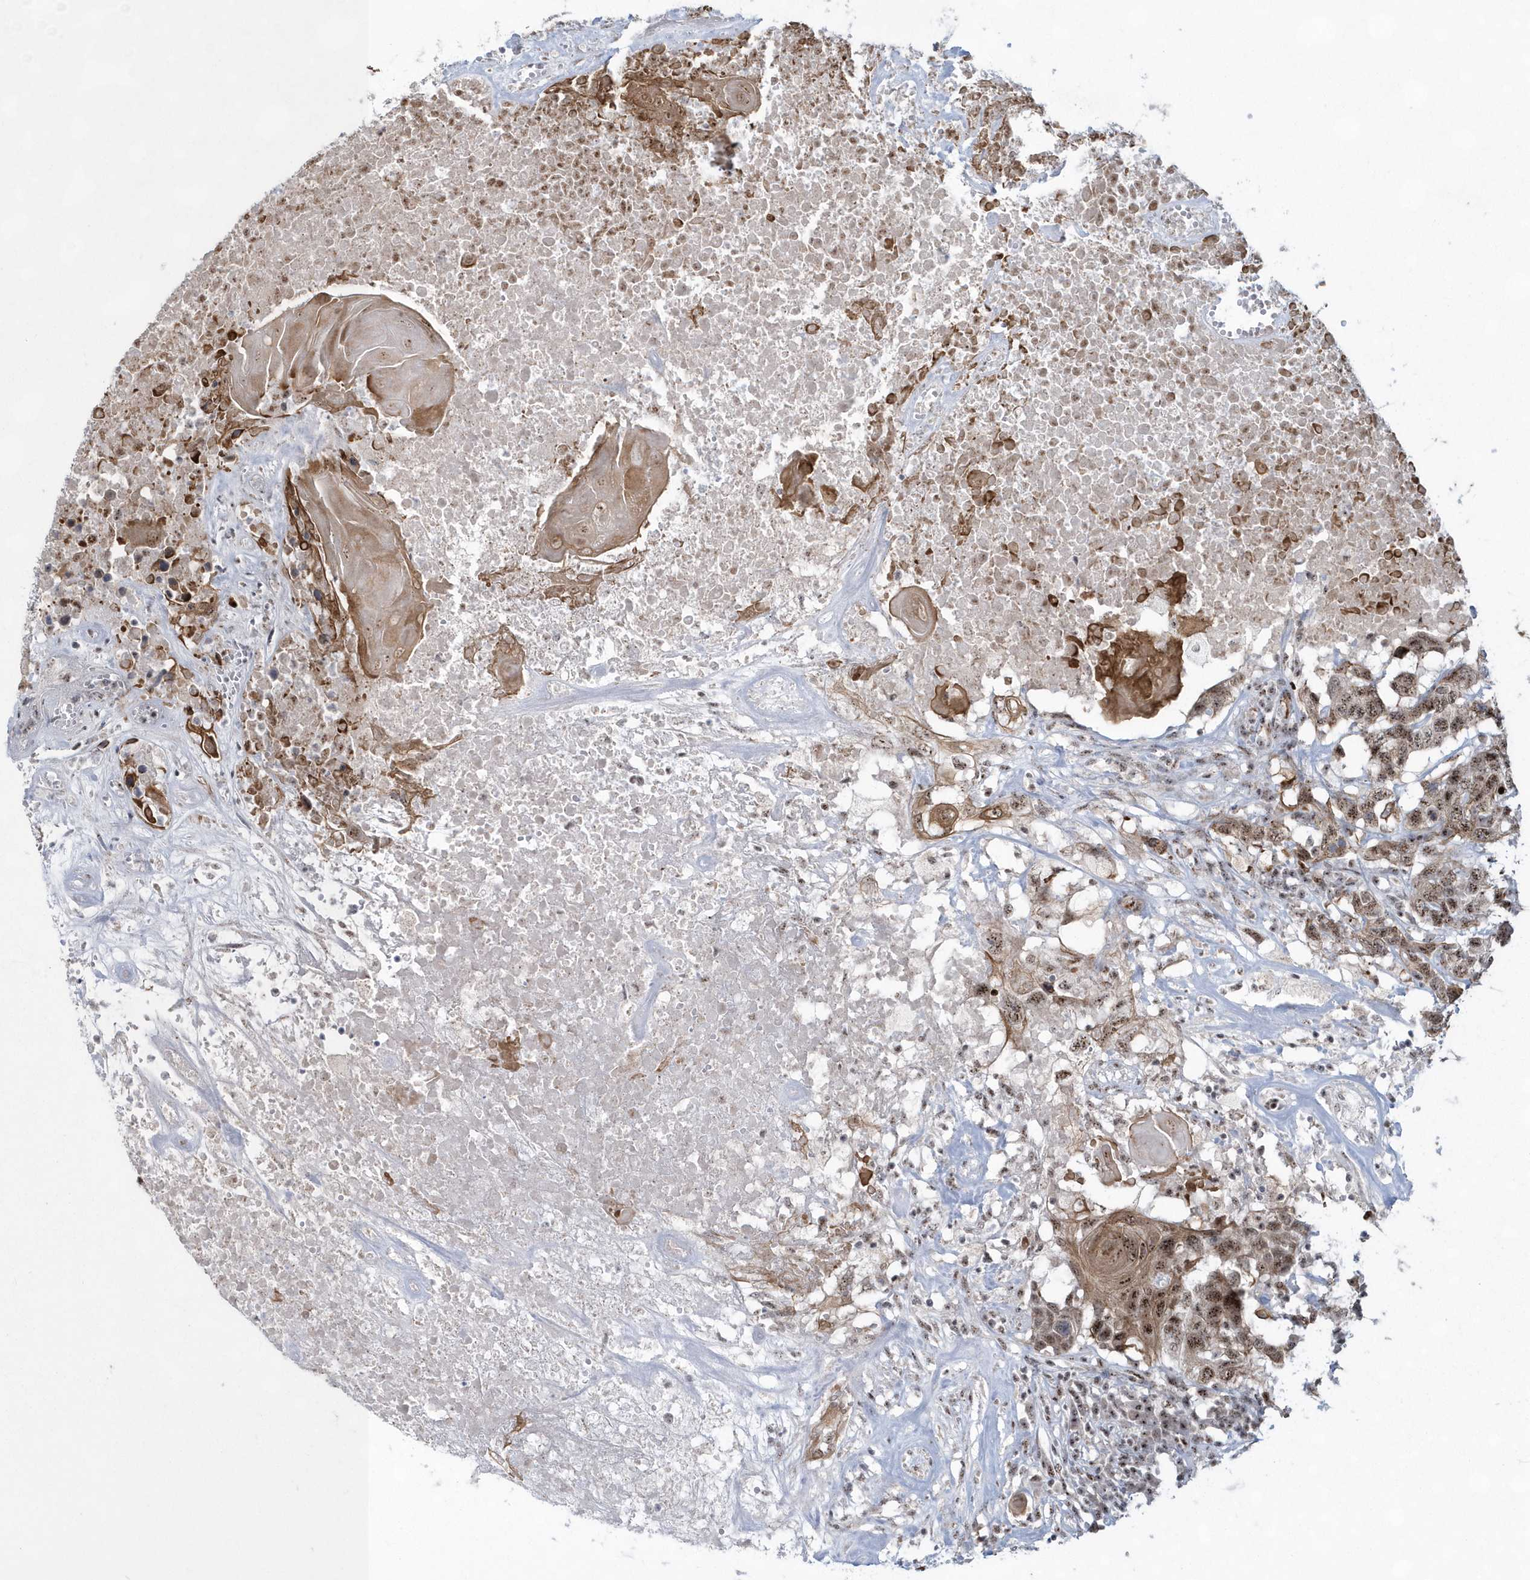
{"staining": {"intensity": "moderate", "quantity": ">75%", "location": "nuclear"}, "tissue": "head and neck cancer", "cell_type": "Tumor cells", "image_type": "cancer", "snomed": [{"axis": "morphology", "description": "Squamous cell carcinoma, NOS"}, {"axis": "topography", "description": "Head-Neck"}], "caption": "Head and neck squamous cell carcinoma stained with a protein marker displays moderate staining in tumor cells.", "gene": "KDM6B", "patient": {"sex": "male", "age": 66}}